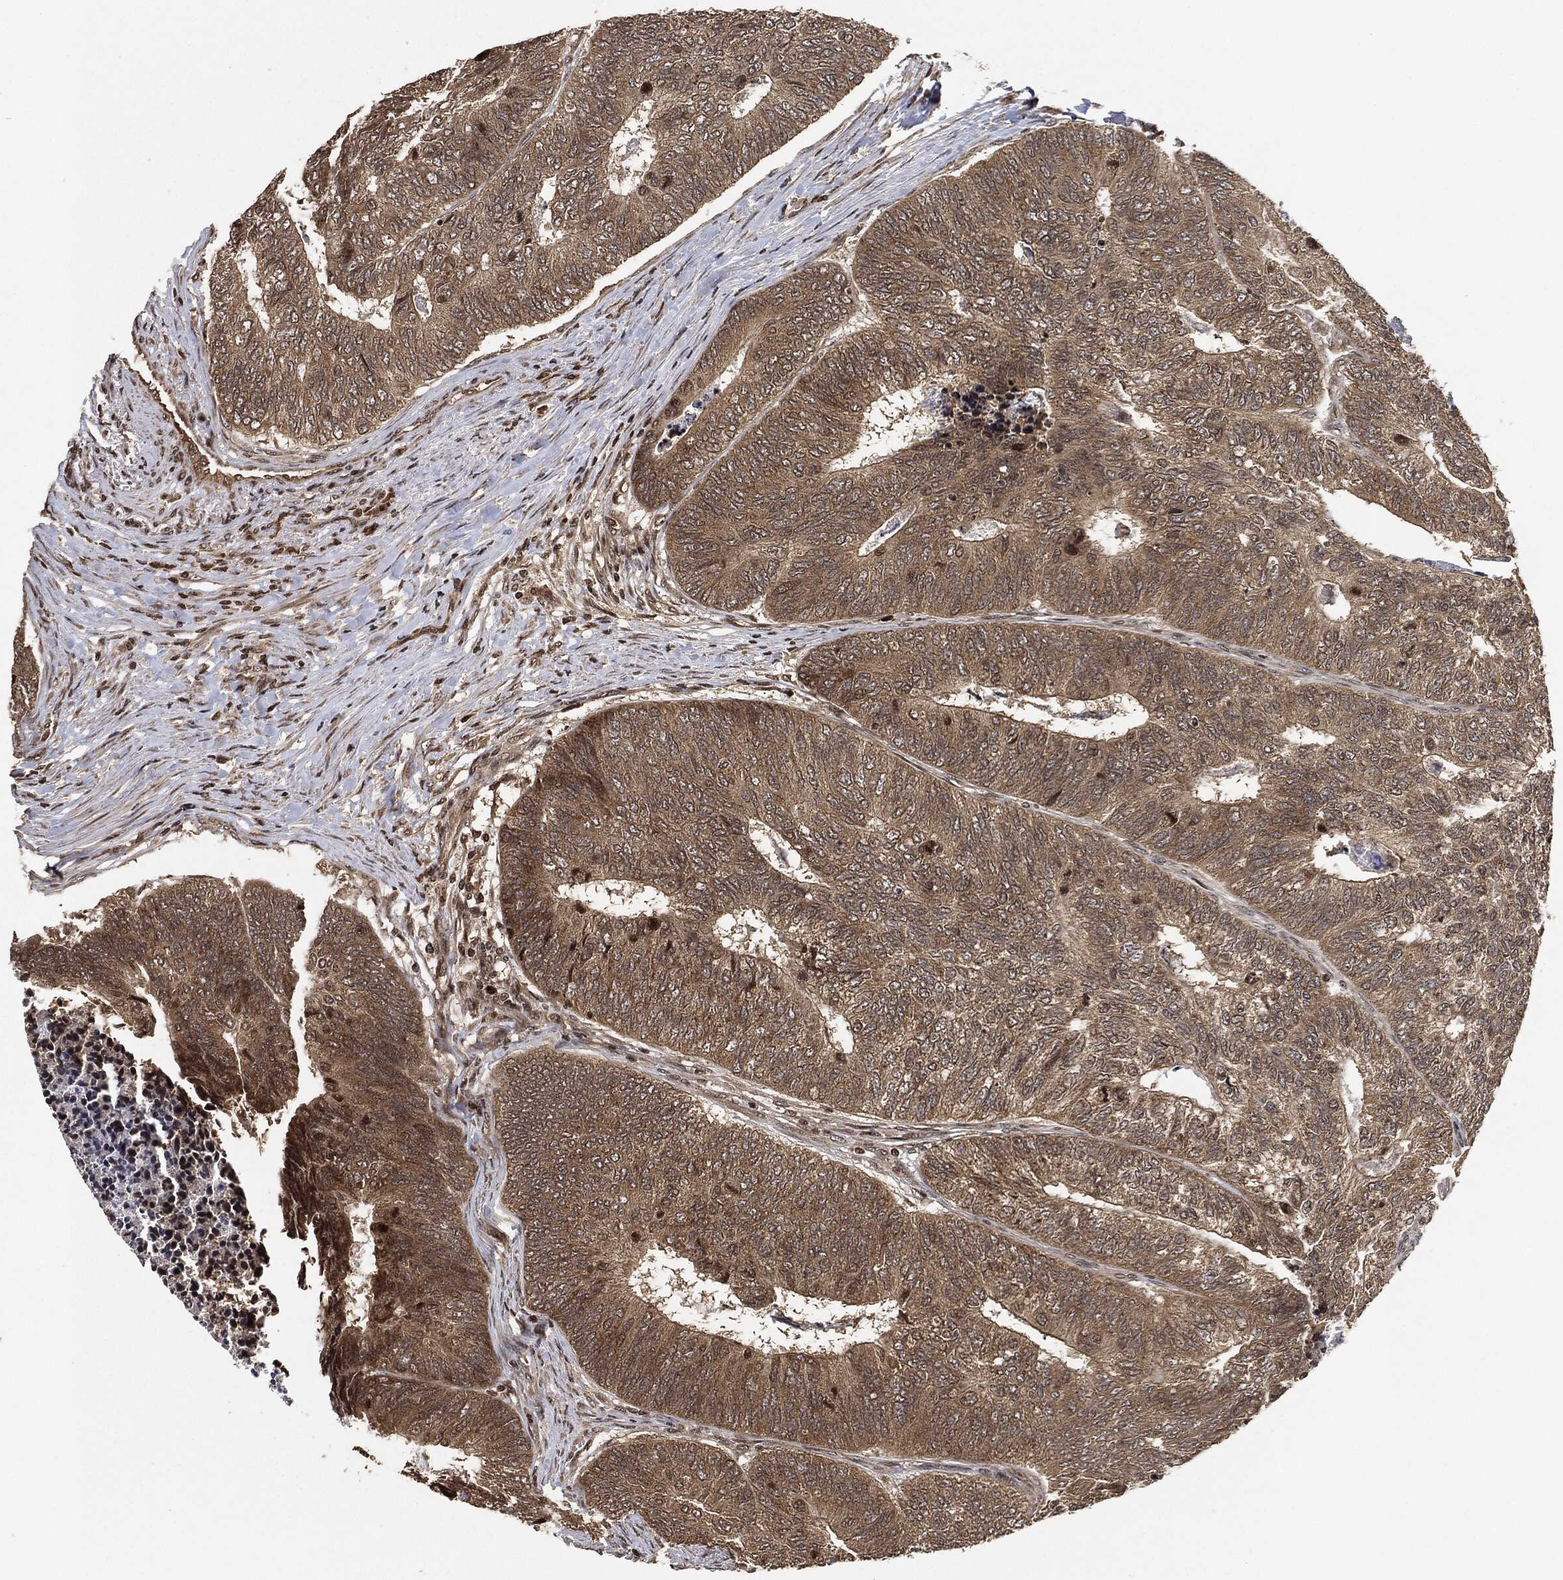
{"staining": {"intensity": "weak", "quantity": ">75%", "location": "cytoplasmic/membranous"}, "tissue": "colorectal cancer", "cell_type": "Tumor cells", "image_type": "cancer", "snomed": [{"axis": "morphology", "description": "Adenocarcinoma, NOS"}, {"axis": "topography", "description": "Colon"}], "caption": "Colorectal cancer (adenocarcinoma) was stained to show a protein in brown. There is low levels of weak cytoplasmic/membranous expression in approximately >75% of tumor cells.", "gene": "PDK1", "patient": {"sex": "female", "age": 67}}